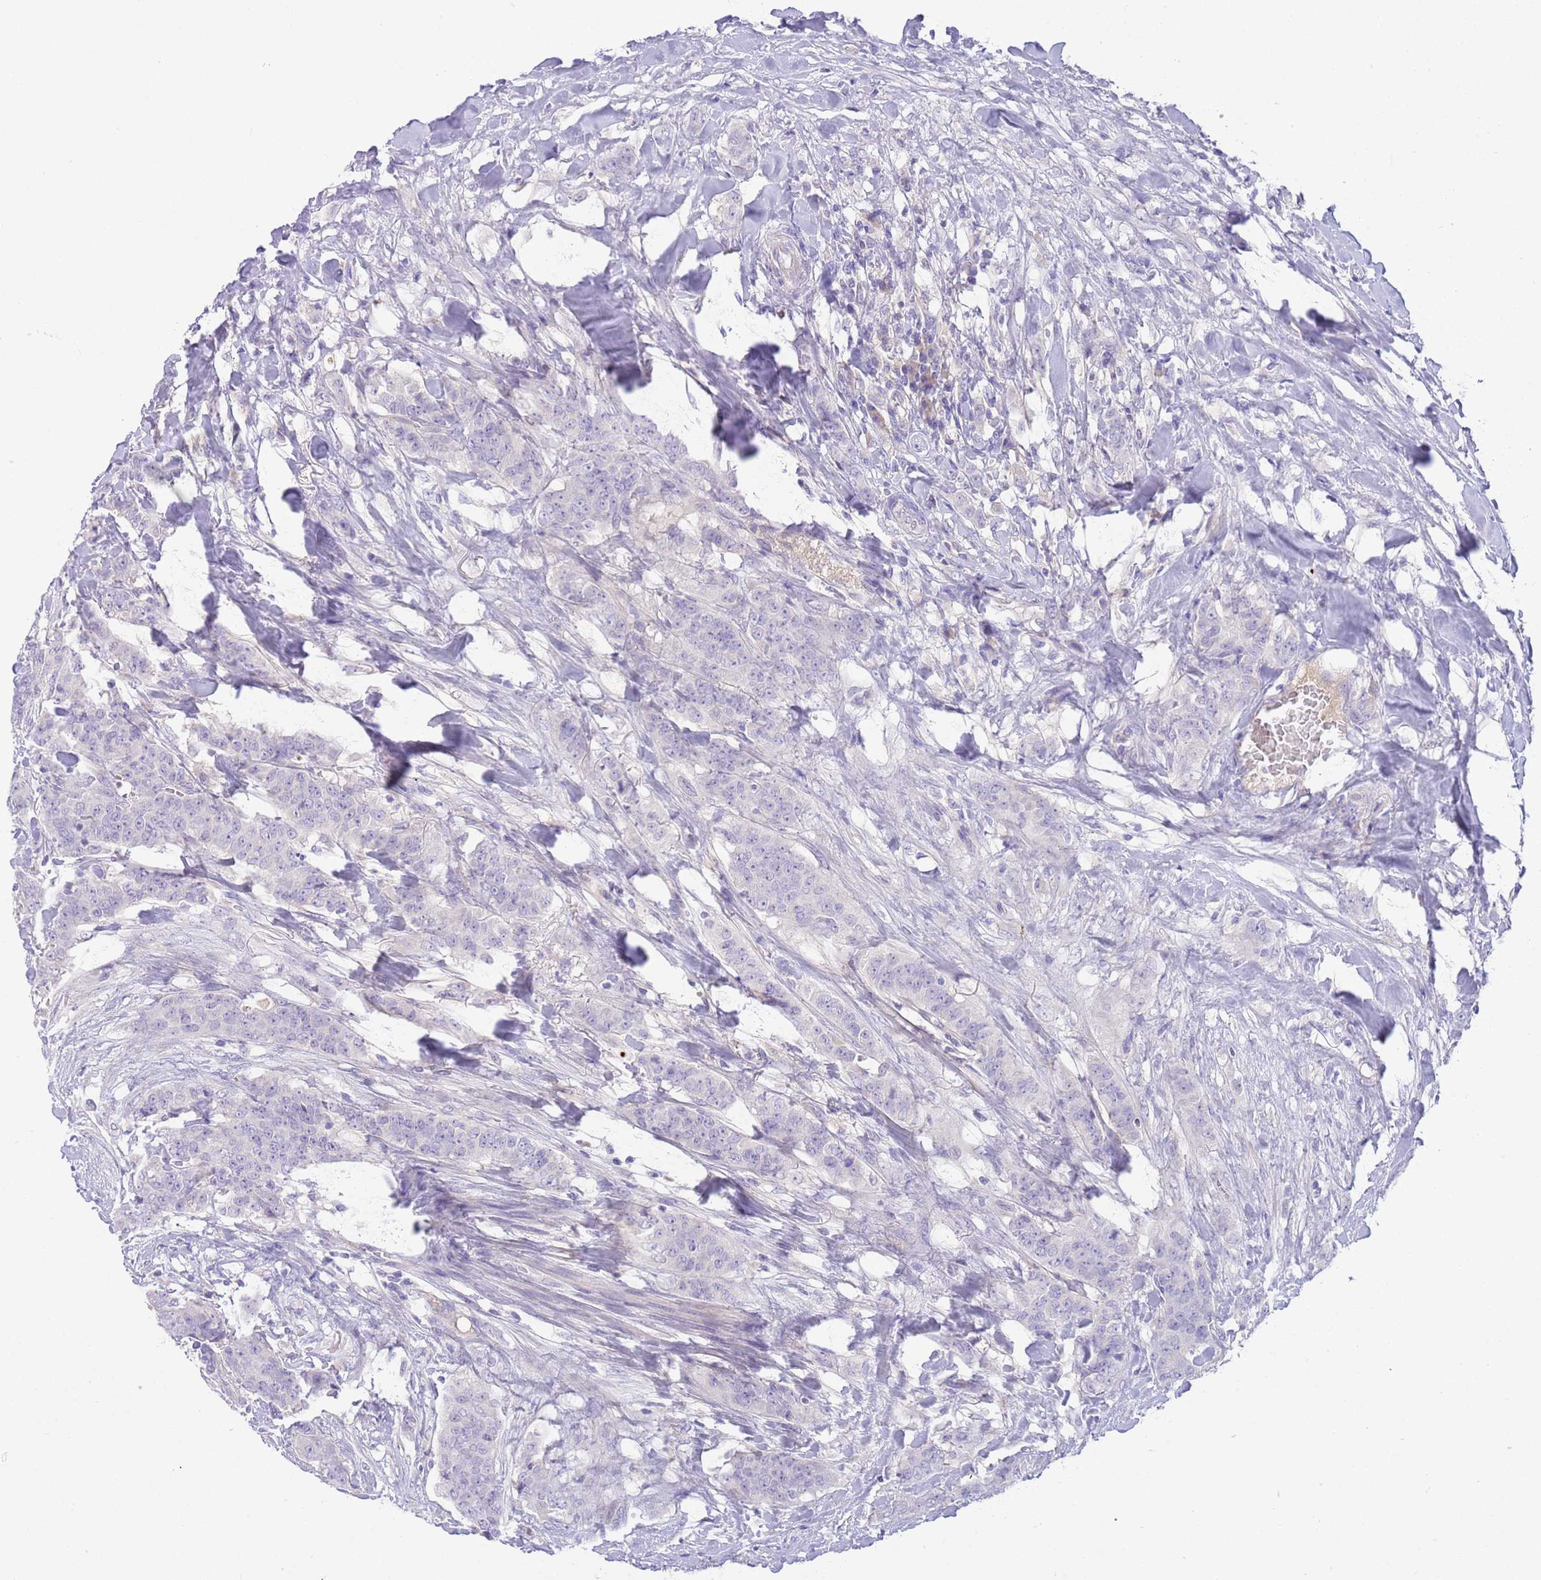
{"staining": {"intensity": "negative", "quantity": "none", "location": "none"}, "tissue": "breast cancer", "cell_type": "Tumor cells", "image_type": "cancer", "snomed": [{"axis": "morphology", "description": "Duct carcinoma"}, {"axis": "topography", "description": "Breast"}], "caption": "Breast infiltrating ductal carcinoma was stained to show a protein in brown. There is no significant staining in tumor cells.", "gene": "SFTPA1", "patient": {"sex": "female", "age": 40}}